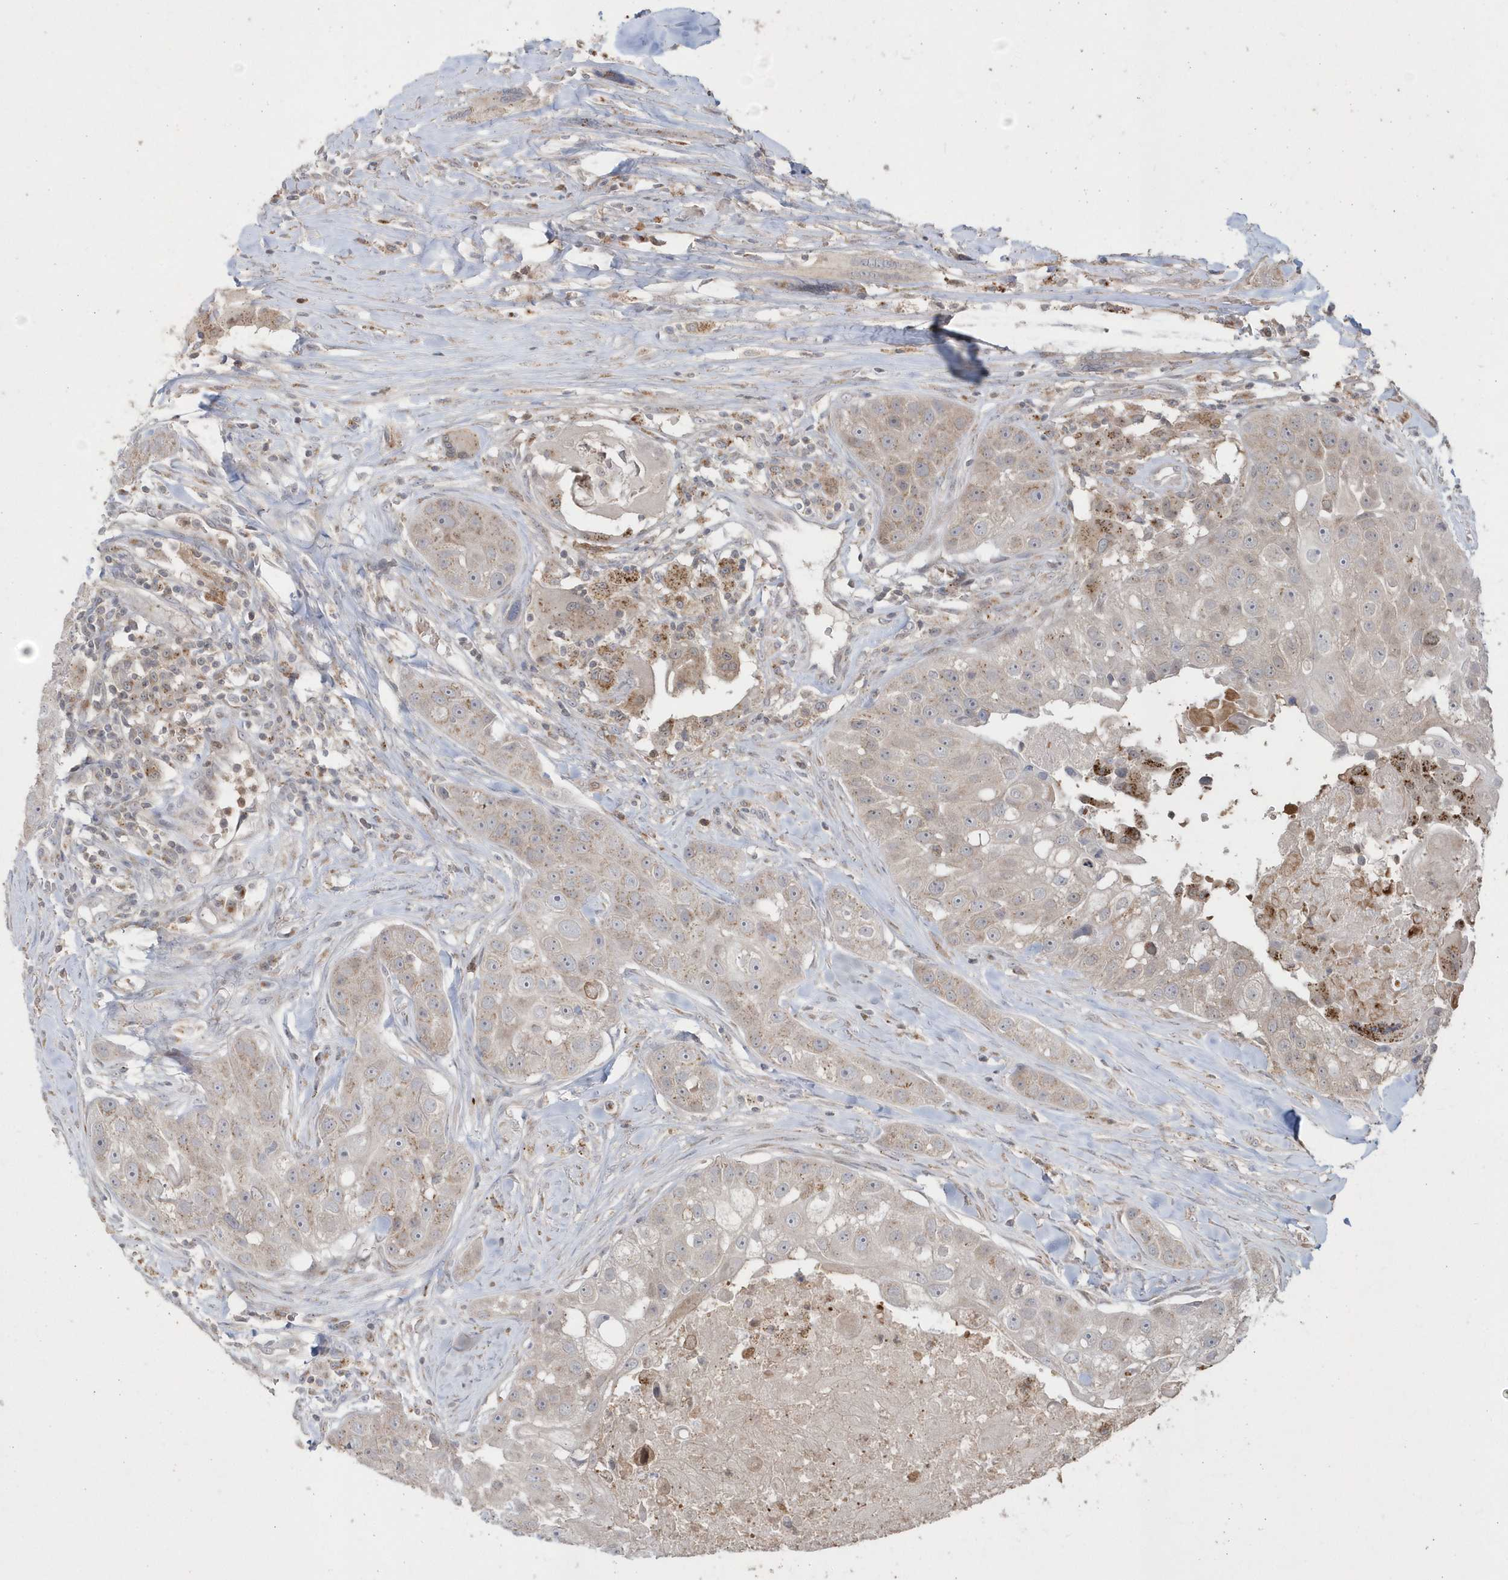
{"staining": {"intensity": "weak", "quantity": "<25%", "location": "cytoplasmic/membranous"}, "tissue": "head and neck cancer", "cell_type": "Tumor cells", "image_type": "cancer", "snomed": [{"axis": "morphology", "description": "Normal tissue, NOS"}, {"axis": "morphology", "description": "Squamous cell carcinoma, NOS"}, {"axis": "topography", "description": "Skeletal muscle"}, {"axis": "topography", "description": "Head-Neck"}], "caption": "Immunohistochemistry image of head and neck squamous cell carcinoma stained for a protein (brown), which exhibits no expression in tumor cells.", "gene": "GEMIN6", "patient": {"sex": "male", "age": 51}}